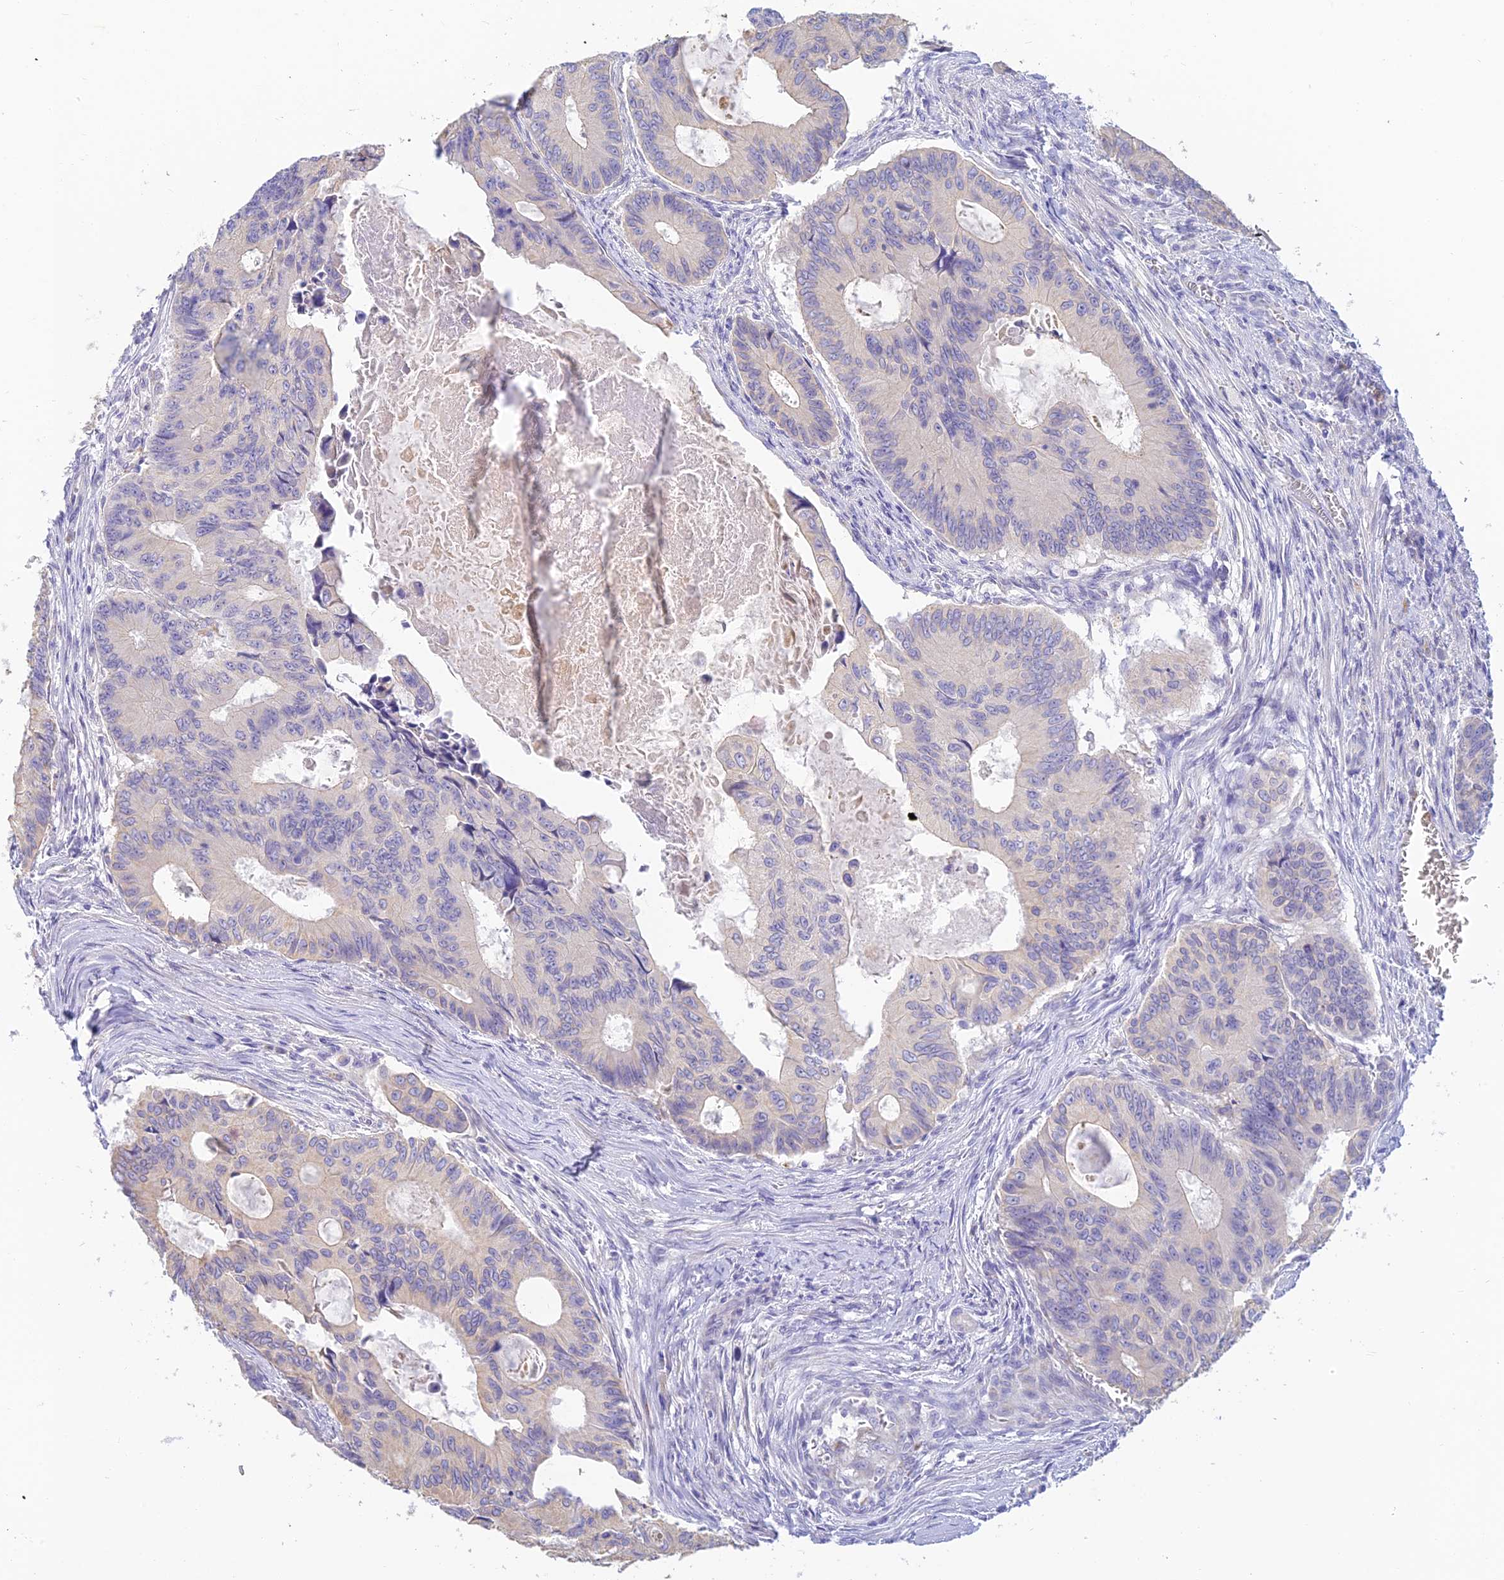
{"staining": {"intensity": "negative", "quantity": "none", "location": "none"}, "tissue": "colorectal cancer", "cell_type": "Tumor cells", "image_type": "cancer", "snomed": [{"axis": "morphology", "description": "Adenocarcinoma, NOS"}, {"axis": "topography", "description": "Colon"}], "caption": "Tumor cells are negative for protein expression in human colorectal cancer (adenocarcinoma).", "gene": "INTS13", "patient": {"sex": "male", "age": 85}}